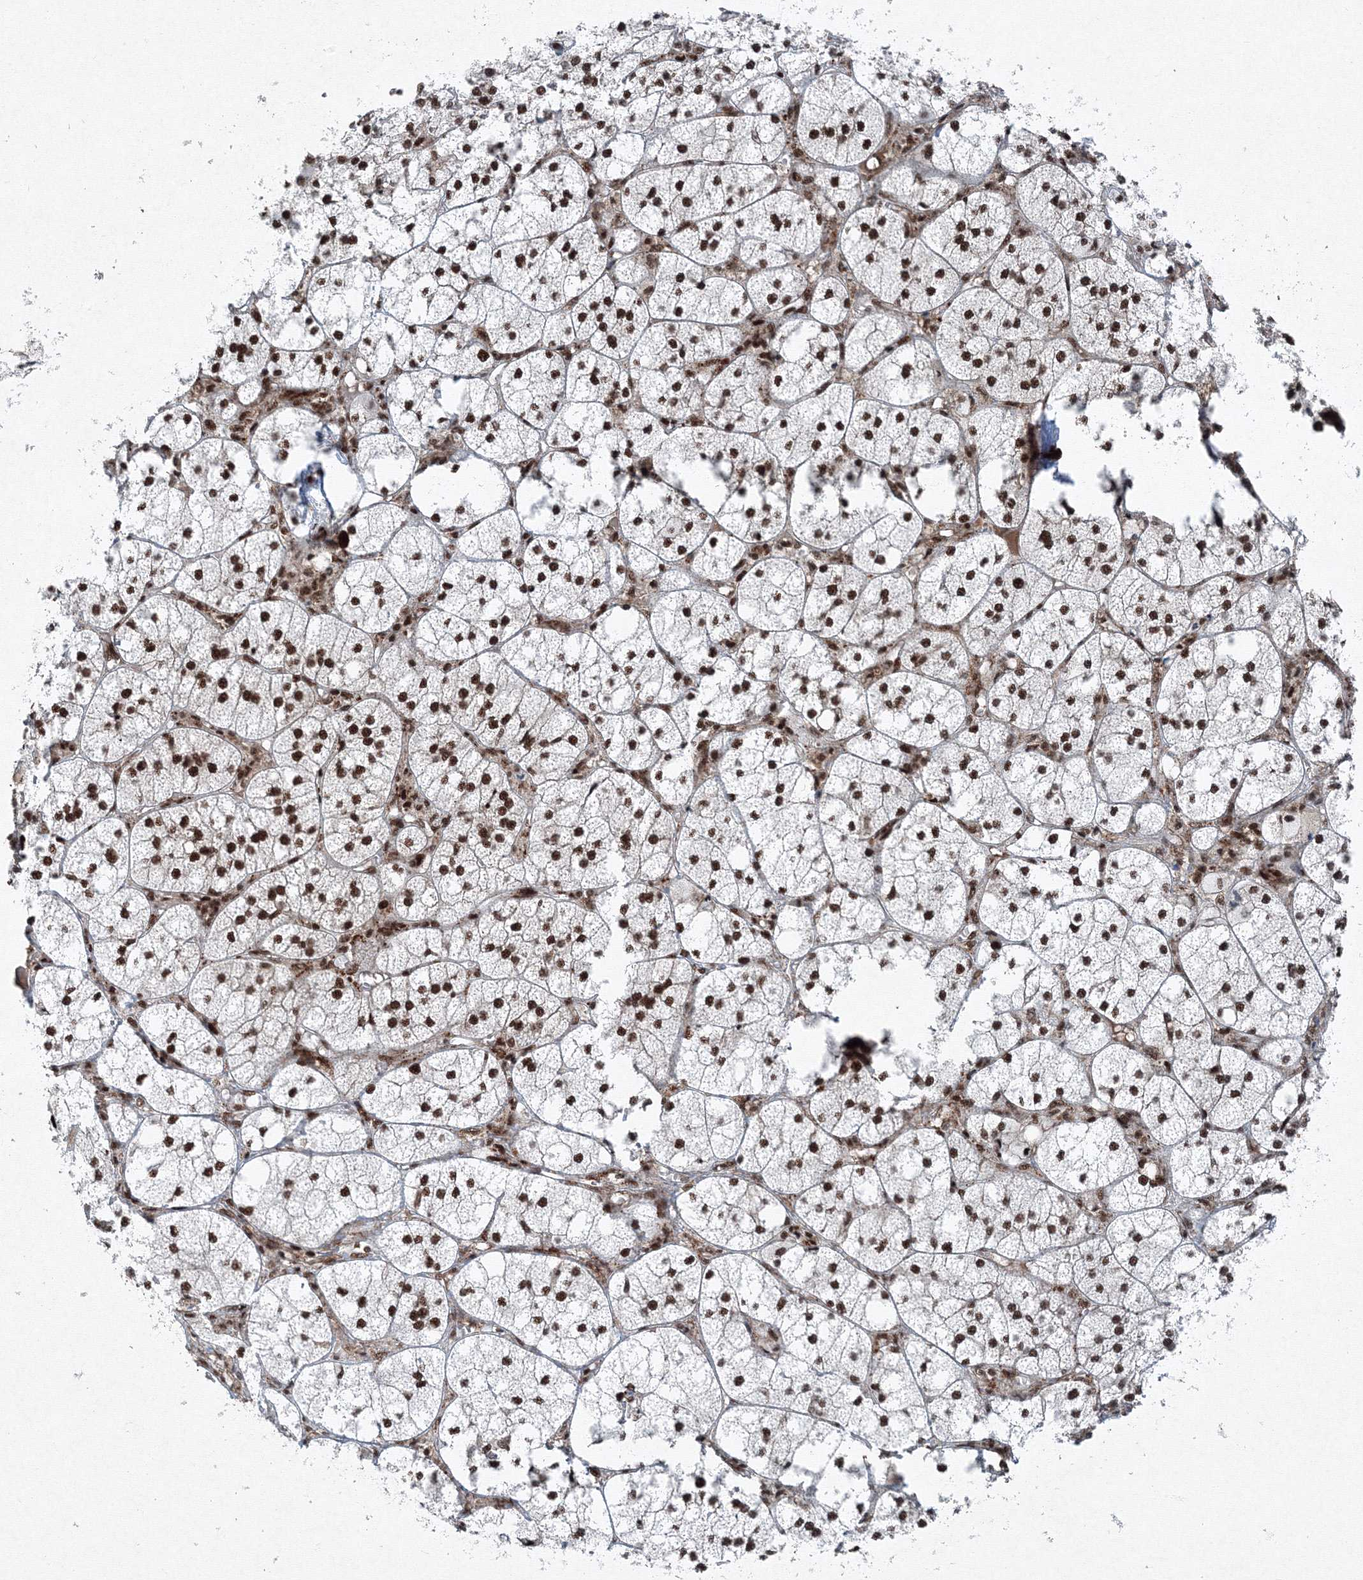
{"staining": {"intensity": "strong", "quantity": ">75%", "location": "nuclear"}, "tissue": "adrenal gland", "cell_type": "Glandular cells", "image_type": "normal", "snomed": [{"axis": "morphology", "description": "Normal tissue, NOS"}, {"axis": "topography", "description": "Adrenal gland"}], "caption": "This micrograph exhibits immunohistochemistry staining of normal adrenal gland, with high strong nuclear positivity in approximately >75% of glandular cells.", "gene": "SNRPC", "patient": {"sex": "female", "age": 61}}